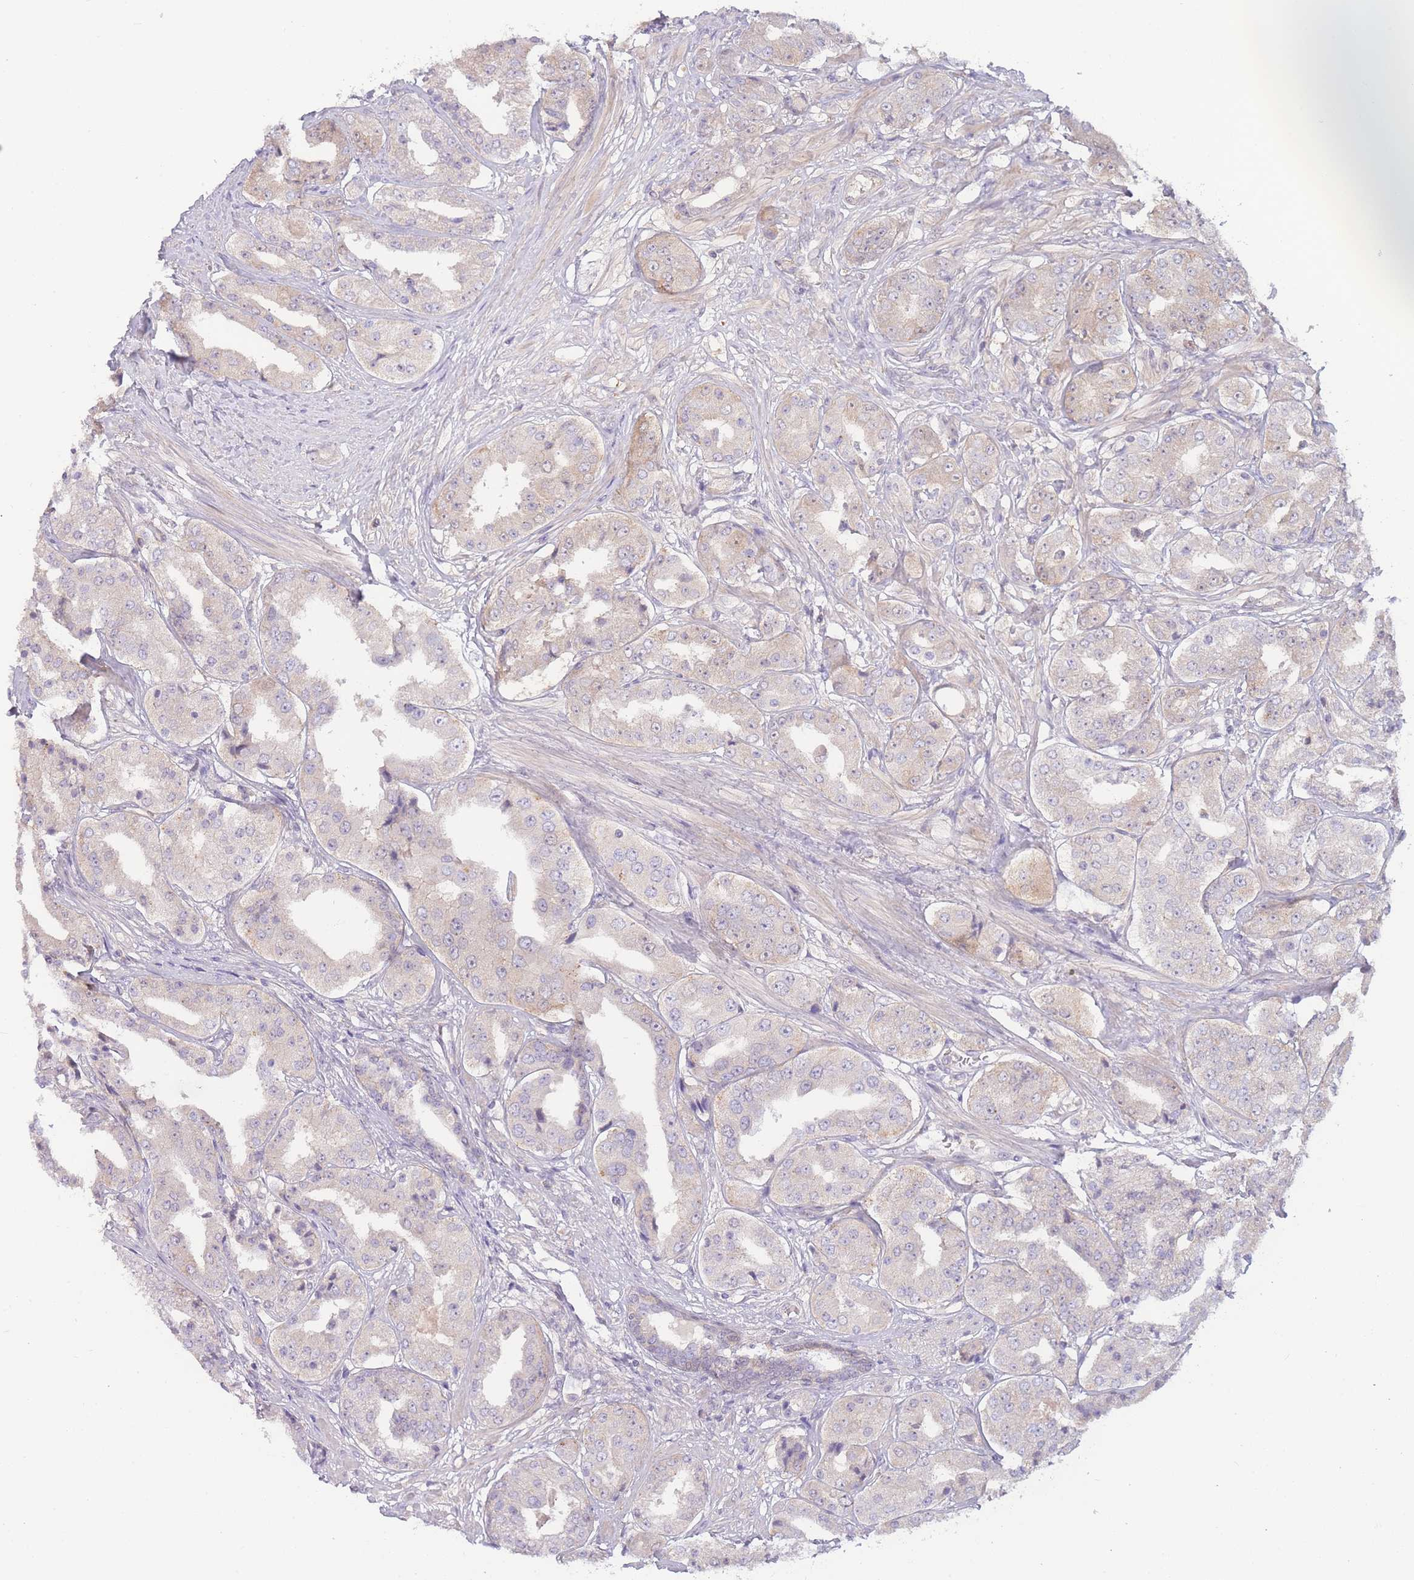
{"staining": {"intensity": "weak", "quantity": "<25%", "location": "cytoplasmic/membranous"}, "tissue": "prostate cancer", "cell_type": "Tumor cells", "image_type": "cancer", "snomed": [{"axis": "morphology", "description": "Adenocarcinoma, High grade"}, {"axis": "topography", "description": "Prostate"}], "caption": "Tumor cells are negative for protein expression in human prostate cancer (high-grade adenocarcinoma).", "gene": "SPHKAP", "patient": {"sex": "male", "age": 63}}